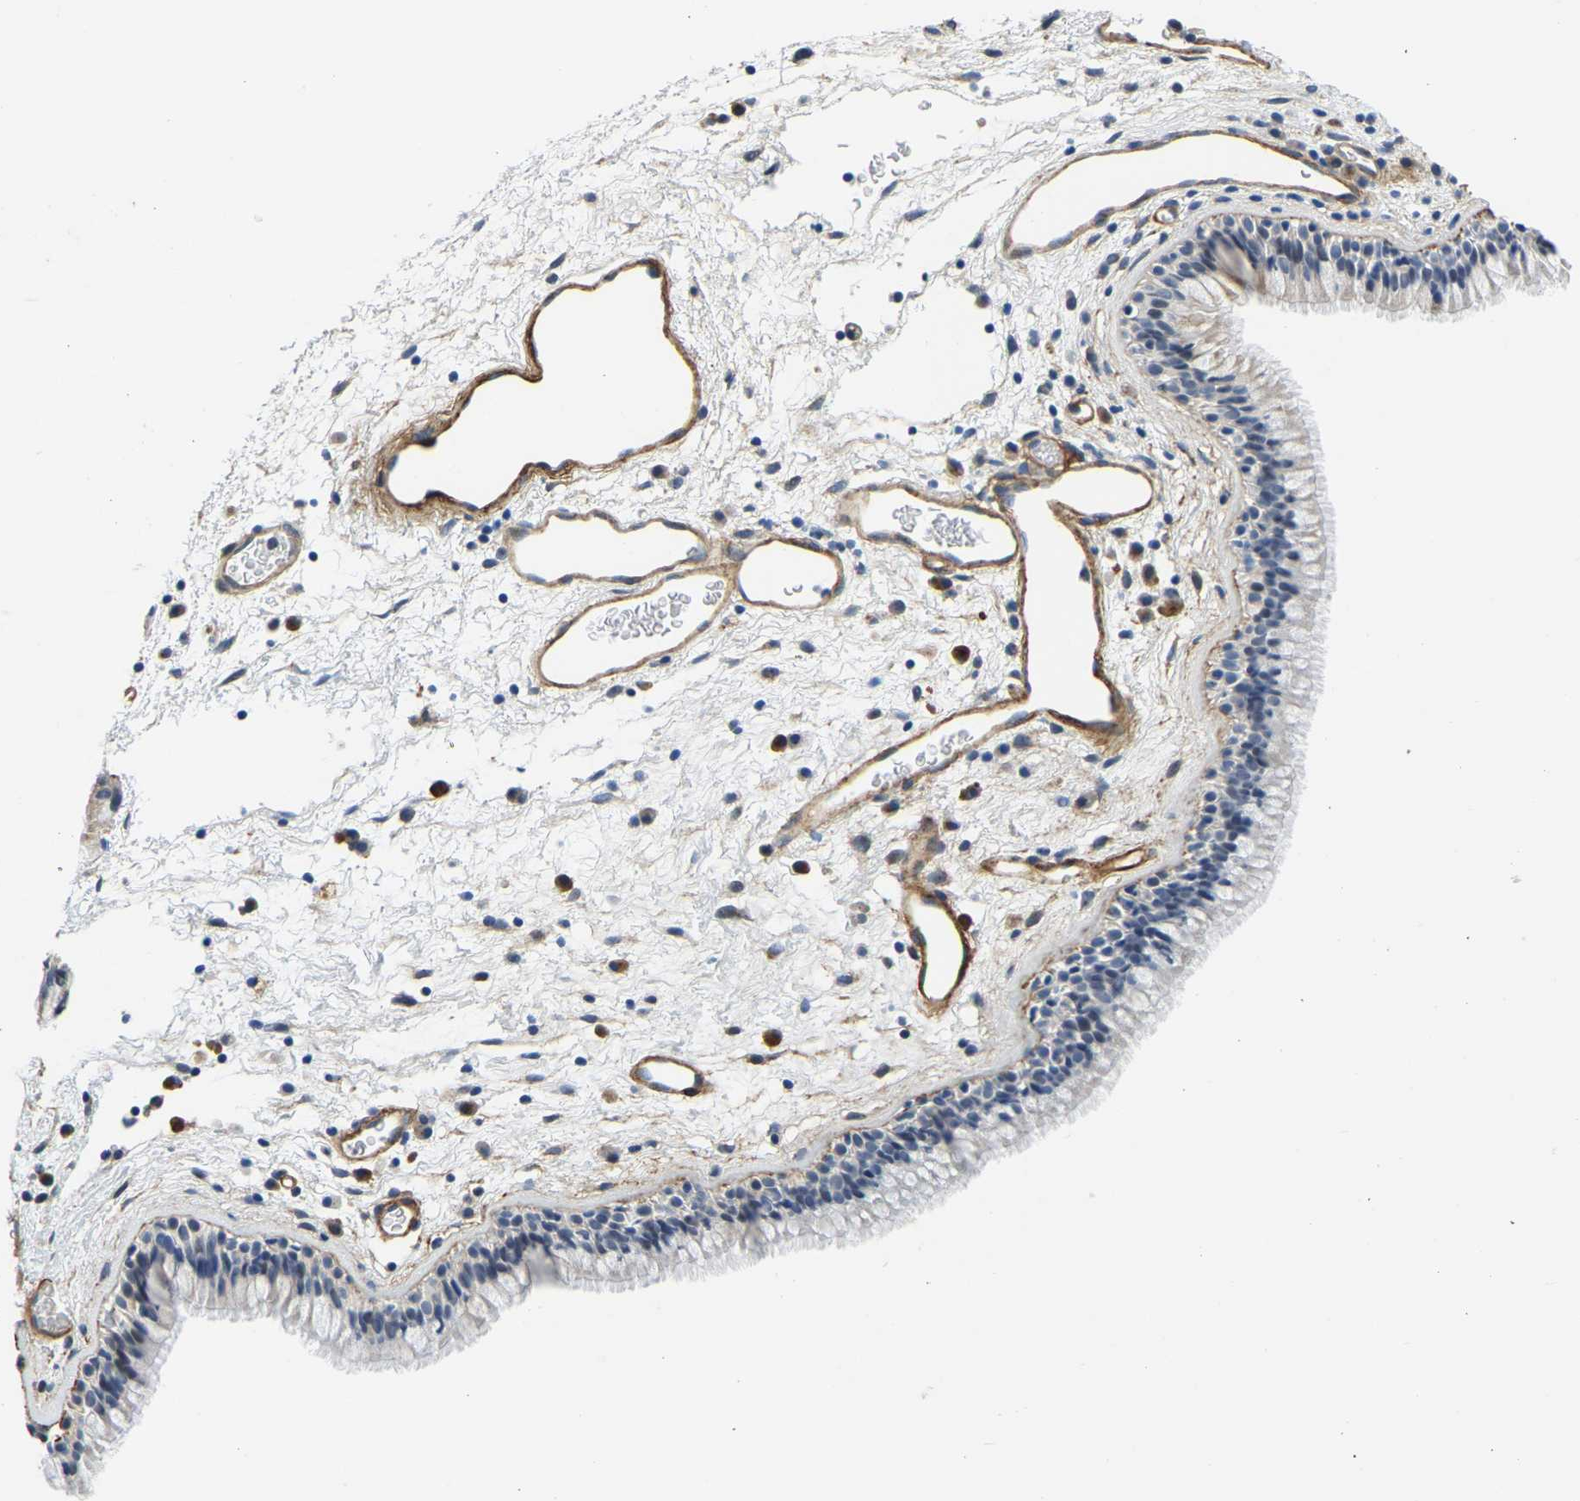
{"staining": {"intensity": "negative", "quantity": "none", "location": "none"}, "tissue": "nasopharynx", "cell_type": "Respiratory epithelial cells", "image_type": "normal", "snomed": [{"axis": "morphology", "description": "Normal tissue, NOS"}, {"axis": "morphology", "description": "Inflammation, NOS"}, {"axis": "topography", "description": "Nasopharynx"}], "caption": "This is an immunohistochemistry photomicrograph of unremarkable human nasopharynx. There is no expression in respiratory epithelial cells.", "gene": "LIAS", "patient": {"sex": "male", "age": 48}}